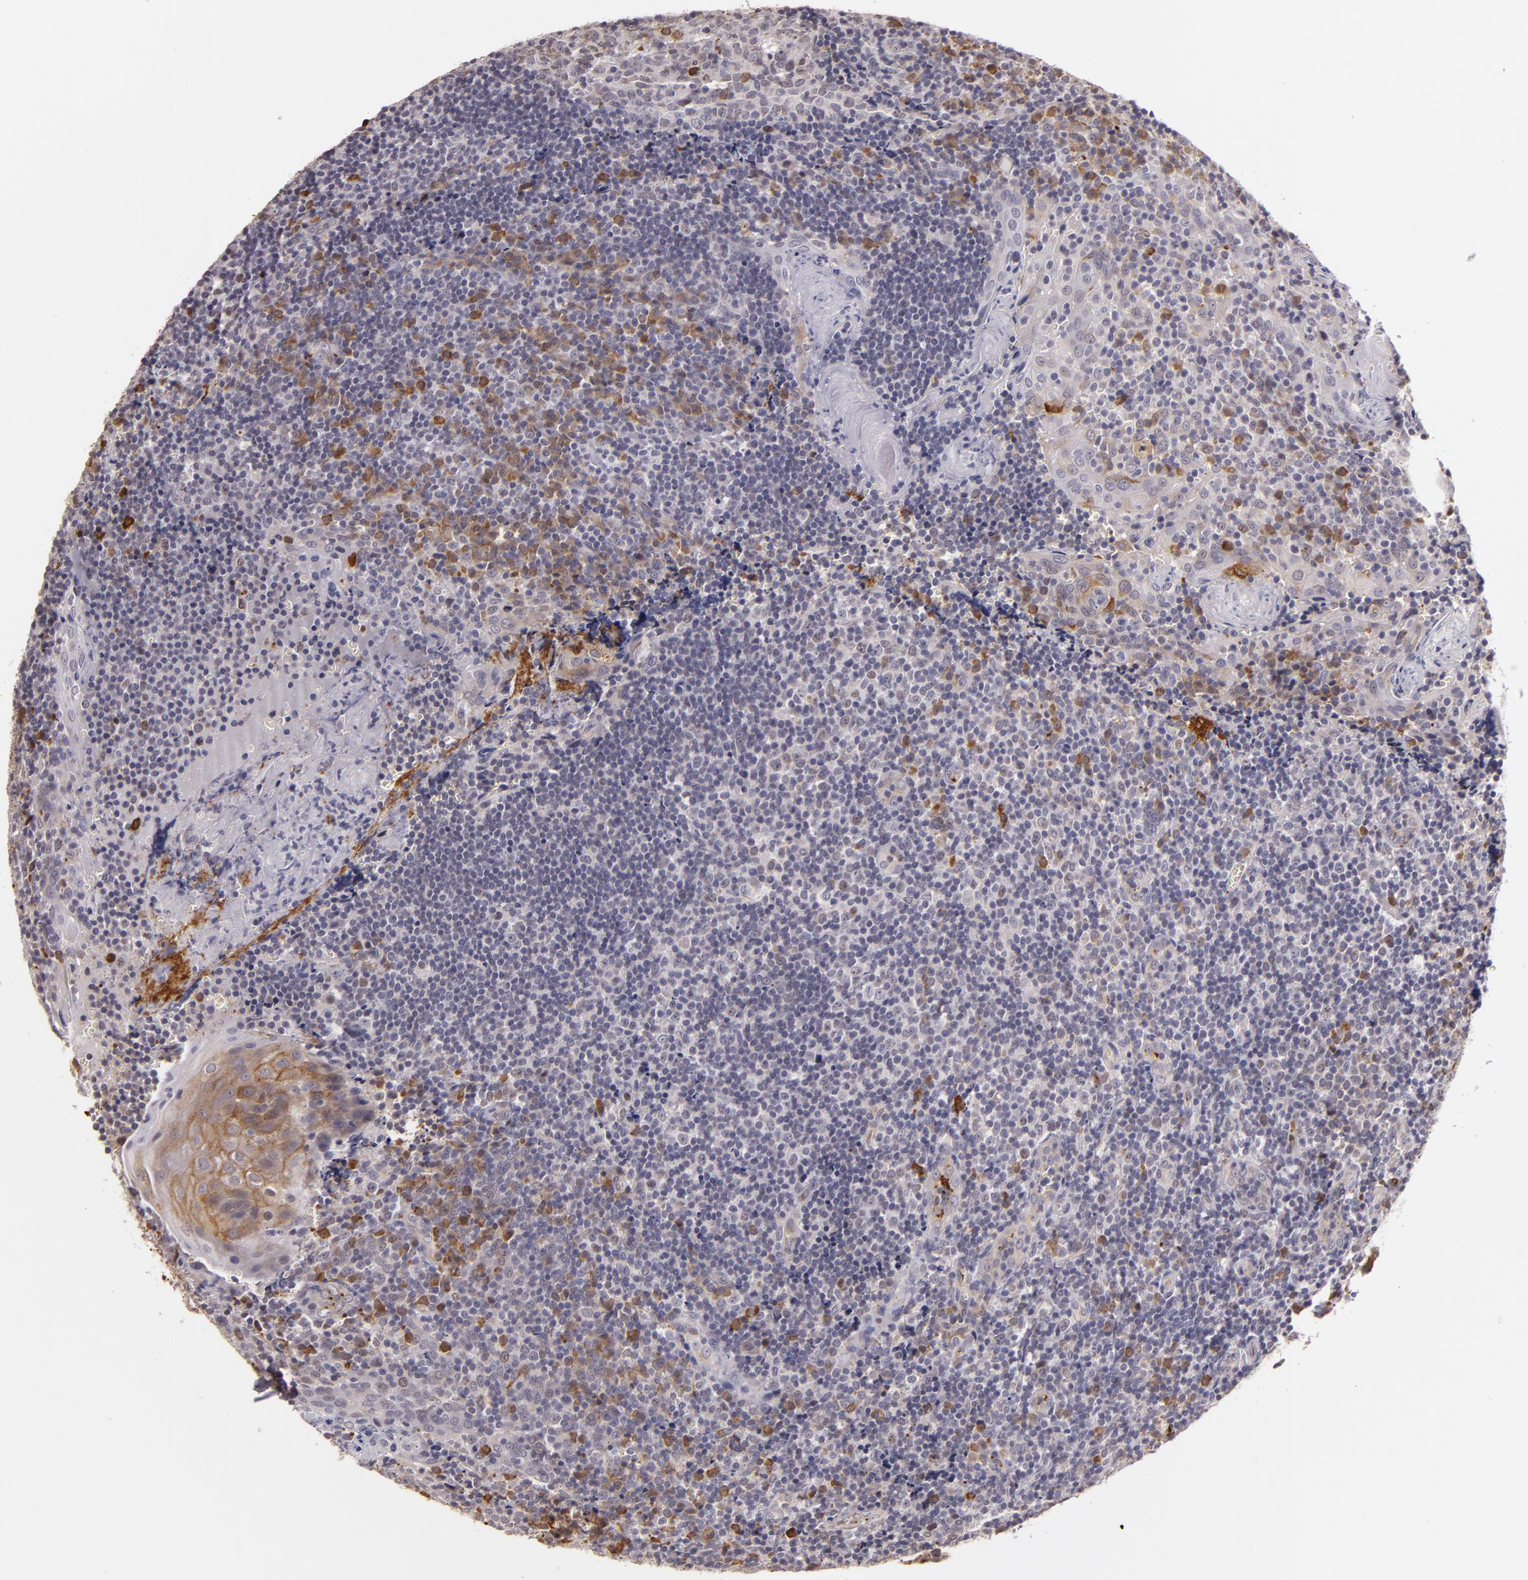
{"staining": {"intensity": "moderate", "quantity": "<25%", "location": "cytoplasmic/membranous"}, "tissue": "tonsil", "cell_type": "Germinal center cells", "image_type": "normal", "snomed": [{"axis": "morphology", "description": "Normal tissue, NOS"}, {"axis": "topography", "description": "Tonsil"}], "caption": "Benign tonsil was stained to show a protein in brown. There is low levels of moderate cytoplasmic/membranous expression in approximately <25% of germinal center cells. The protein is shown in brown color, while the nuclei are stained blue.", "gene": "SYTL4", "patient": {"sex": "male", "age": 20}}